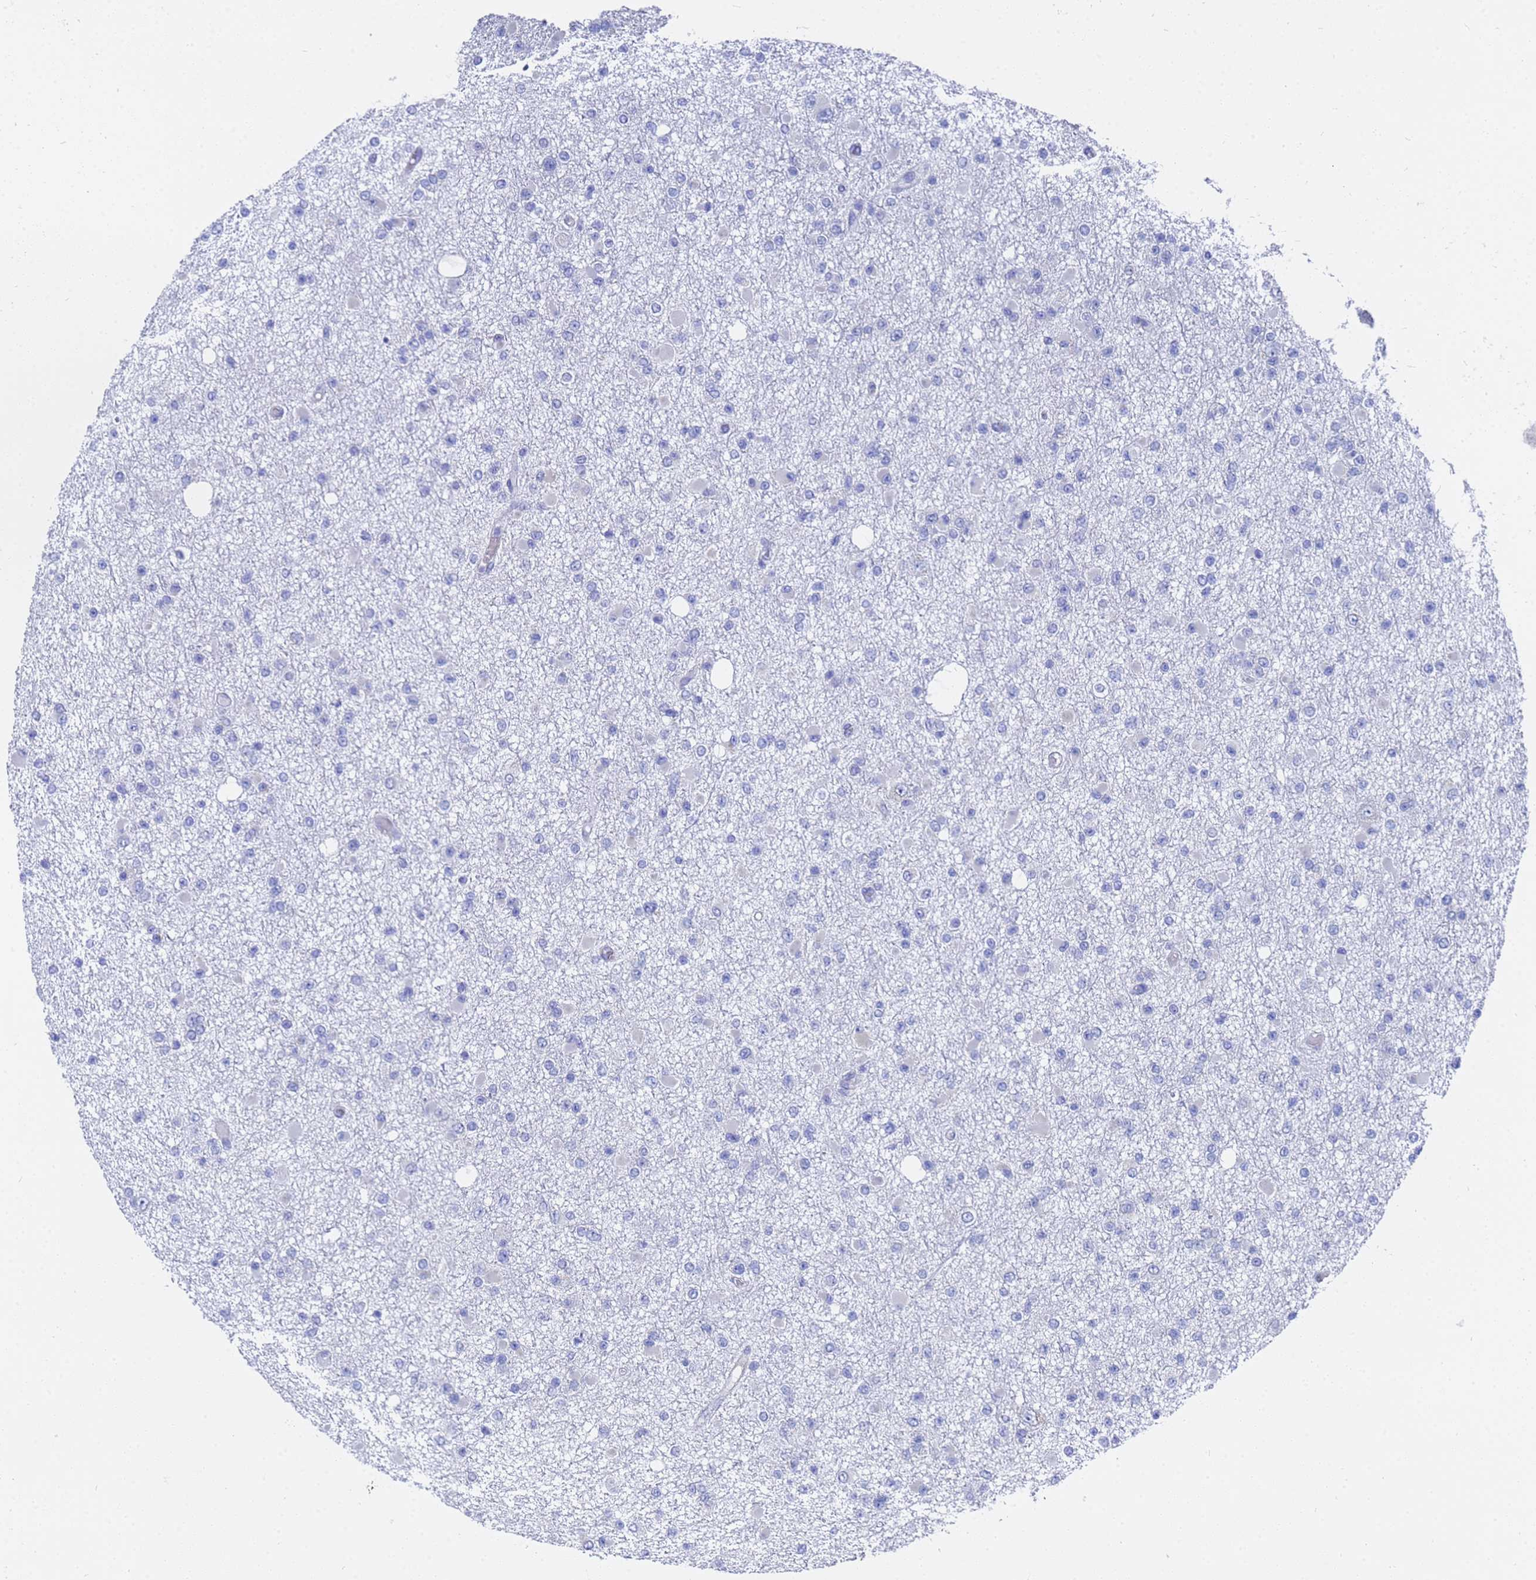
{"staining": {"intensity": "negative", "quantity": "none", "location": "none"}, "tissue": "glioma", "cell_type": "Tumor cells", "image_type": "cancer", "snomed": [{"axis": "morphology", "description": "Glioma, malignant, Low grade"}, {"axis": "topography", "description": "Brain"}], "caption": "Immunohistochemistry of malignant glioma (low-grade) reveals no positivity in tumor cells.", "gene": "TM4SF4", "patient": {"sex": "female", "age": 22}}